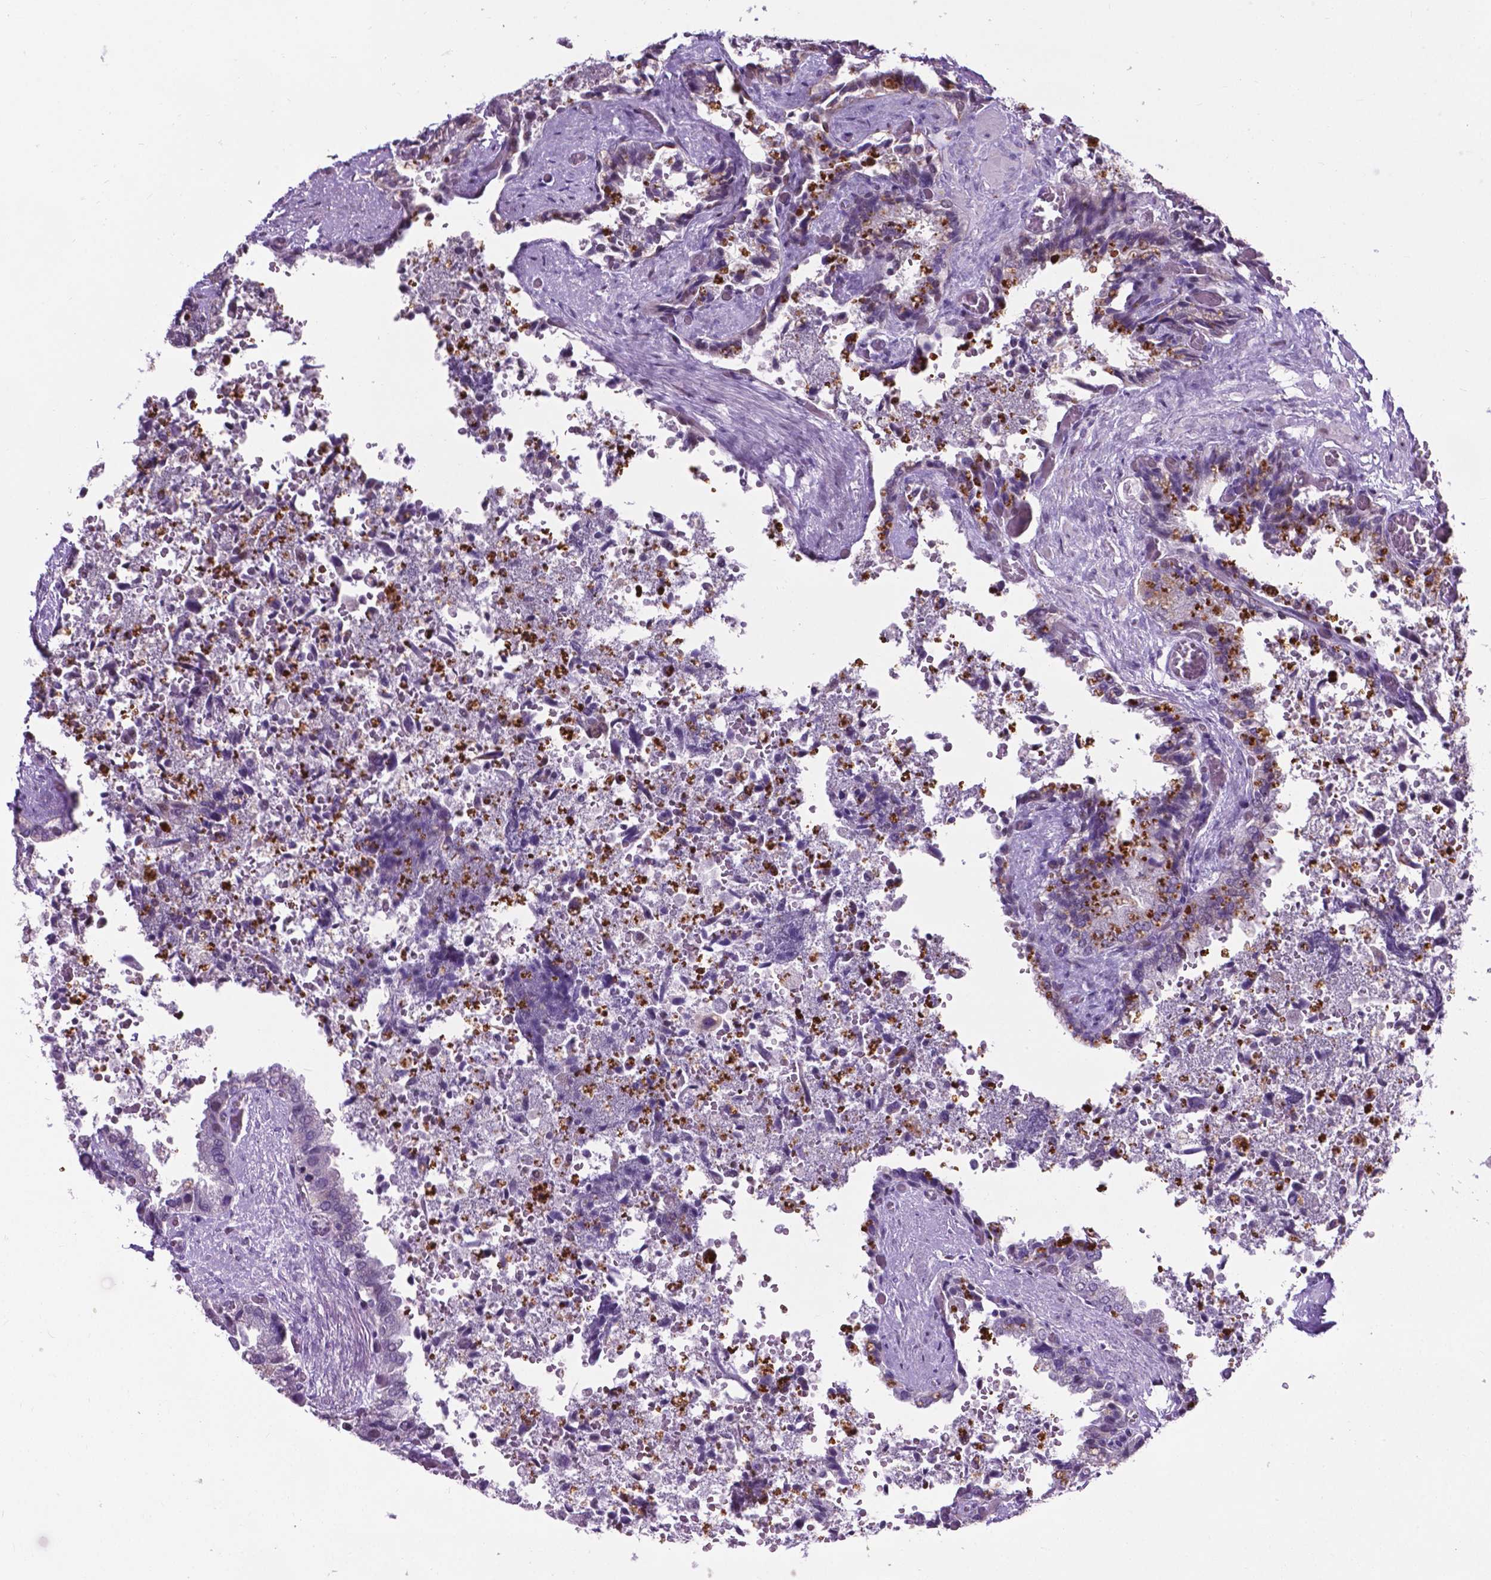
{"staining": {"intensity": "negative", "quantity": "none", "location": "none"}, "tissue": "seminal vesicle", "cell_type": "Glandular cells", "image_type": "normal", "snomed": [{"axis": "morphology", "description": "Normal tissue, NOS"}, {"axis": "topography", "description": "Seminal veicle"}], "caption": "This image is of benign seminal vesicle stained with immunohistochemistry (IHC) to label a protein in brown with the nuclei are counter-stained blue. There is no staining in glandular cells. Nuclei are stained in blue.", "gene": "SMAD2", "patient": {"sex": "male", "age": 57}}